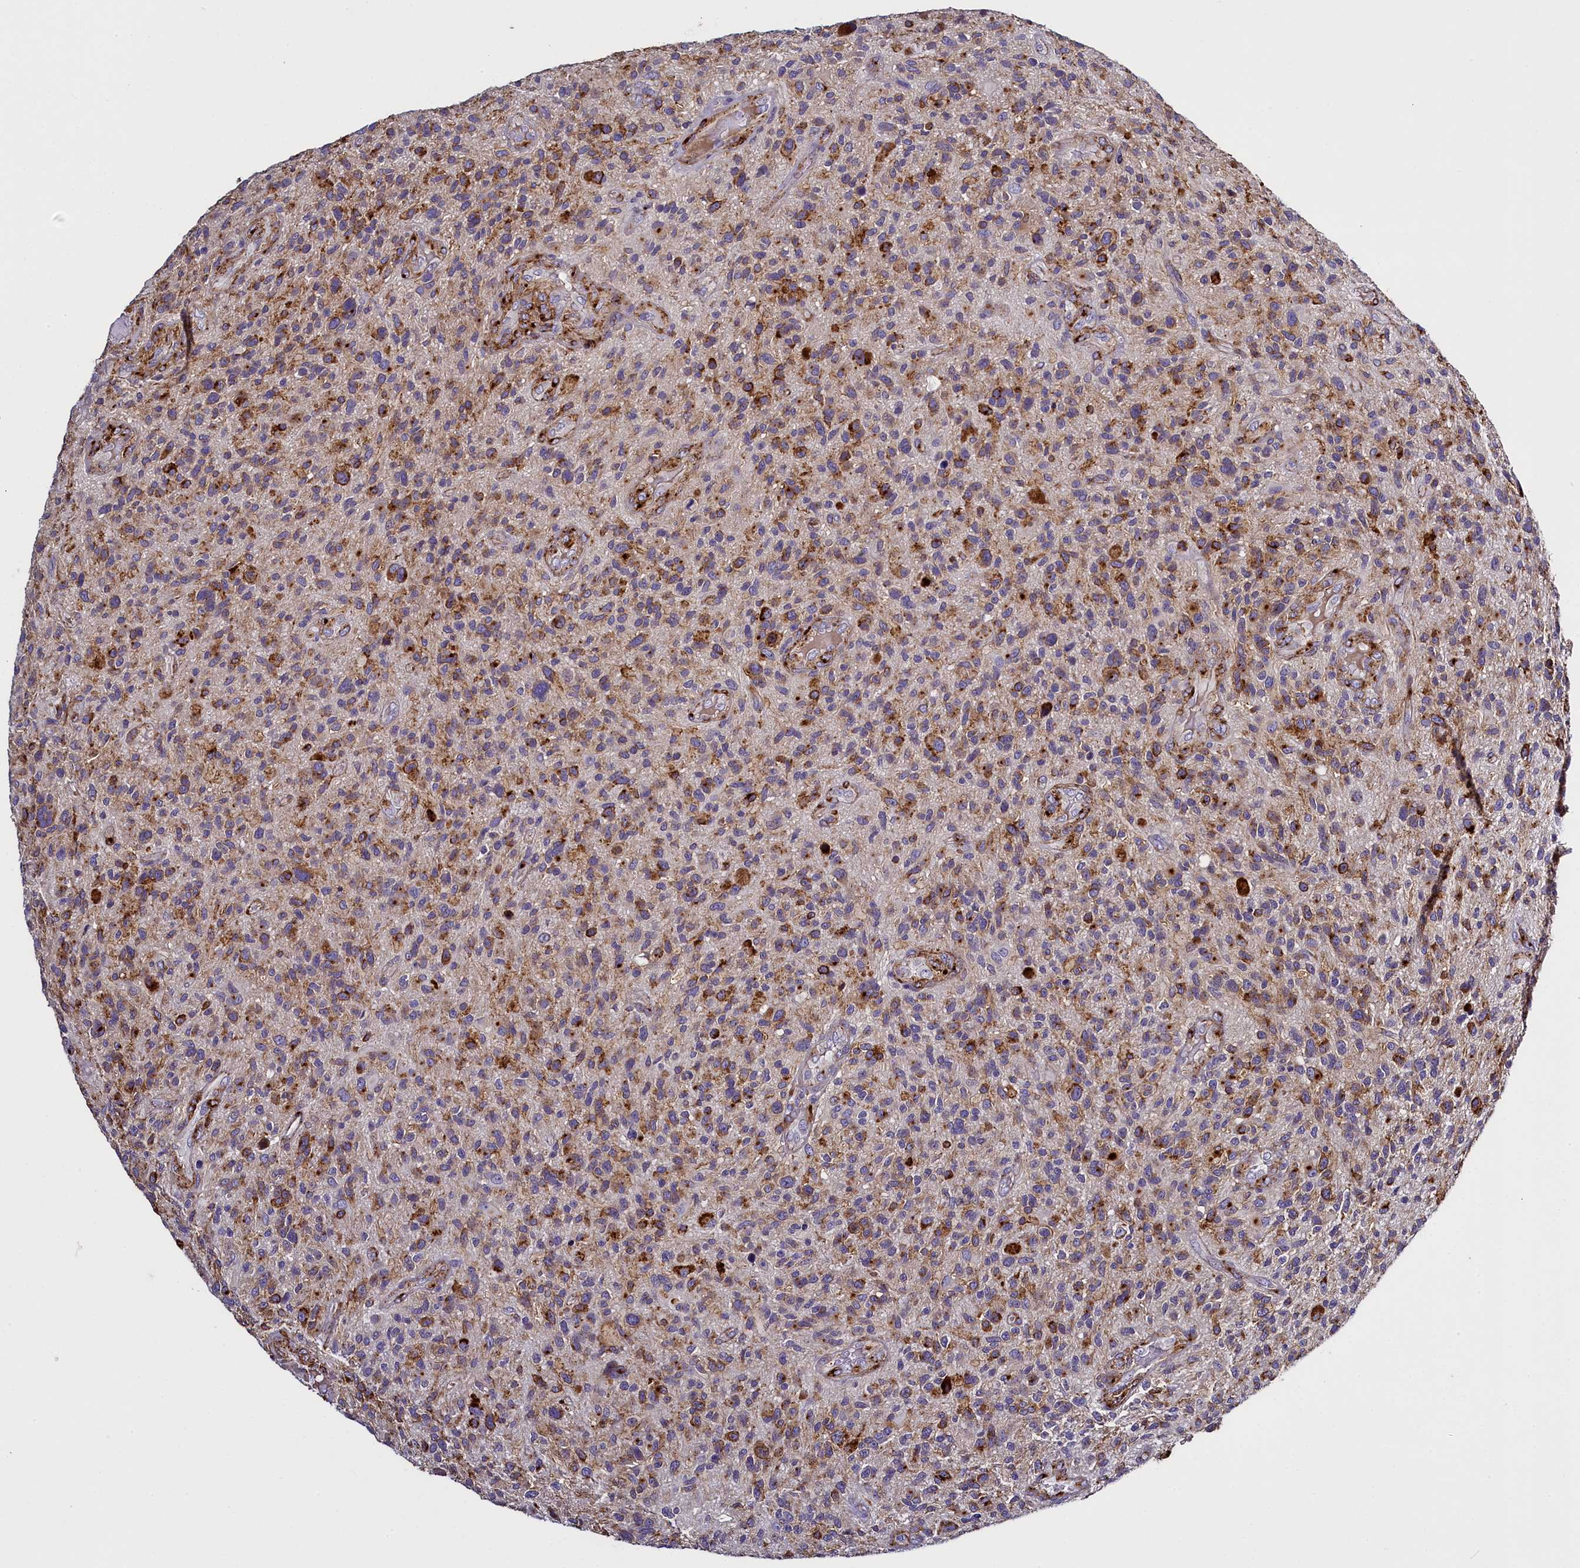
{"staining": {"intensity": "moderate", "quantity": ">75%", "location": "cytoplasmic/membranous"}, "tissue": "glioma", "cell_type": "Tumor cells", "image_type": "cancer", "snomed": [{"axis": "morphology", "description": "Glioma, malignant, High grade"}, {"axis": "topography", "description": "Brain"}], "caption": "Protein expression by immunohistochemistry shows moderate cytoplasmic/membranous expression in approximately >75% of tumor cells in malignant glioma (high-grade).", "gene": "MRC2", "patient": {"sex": "male", "age": 47}}